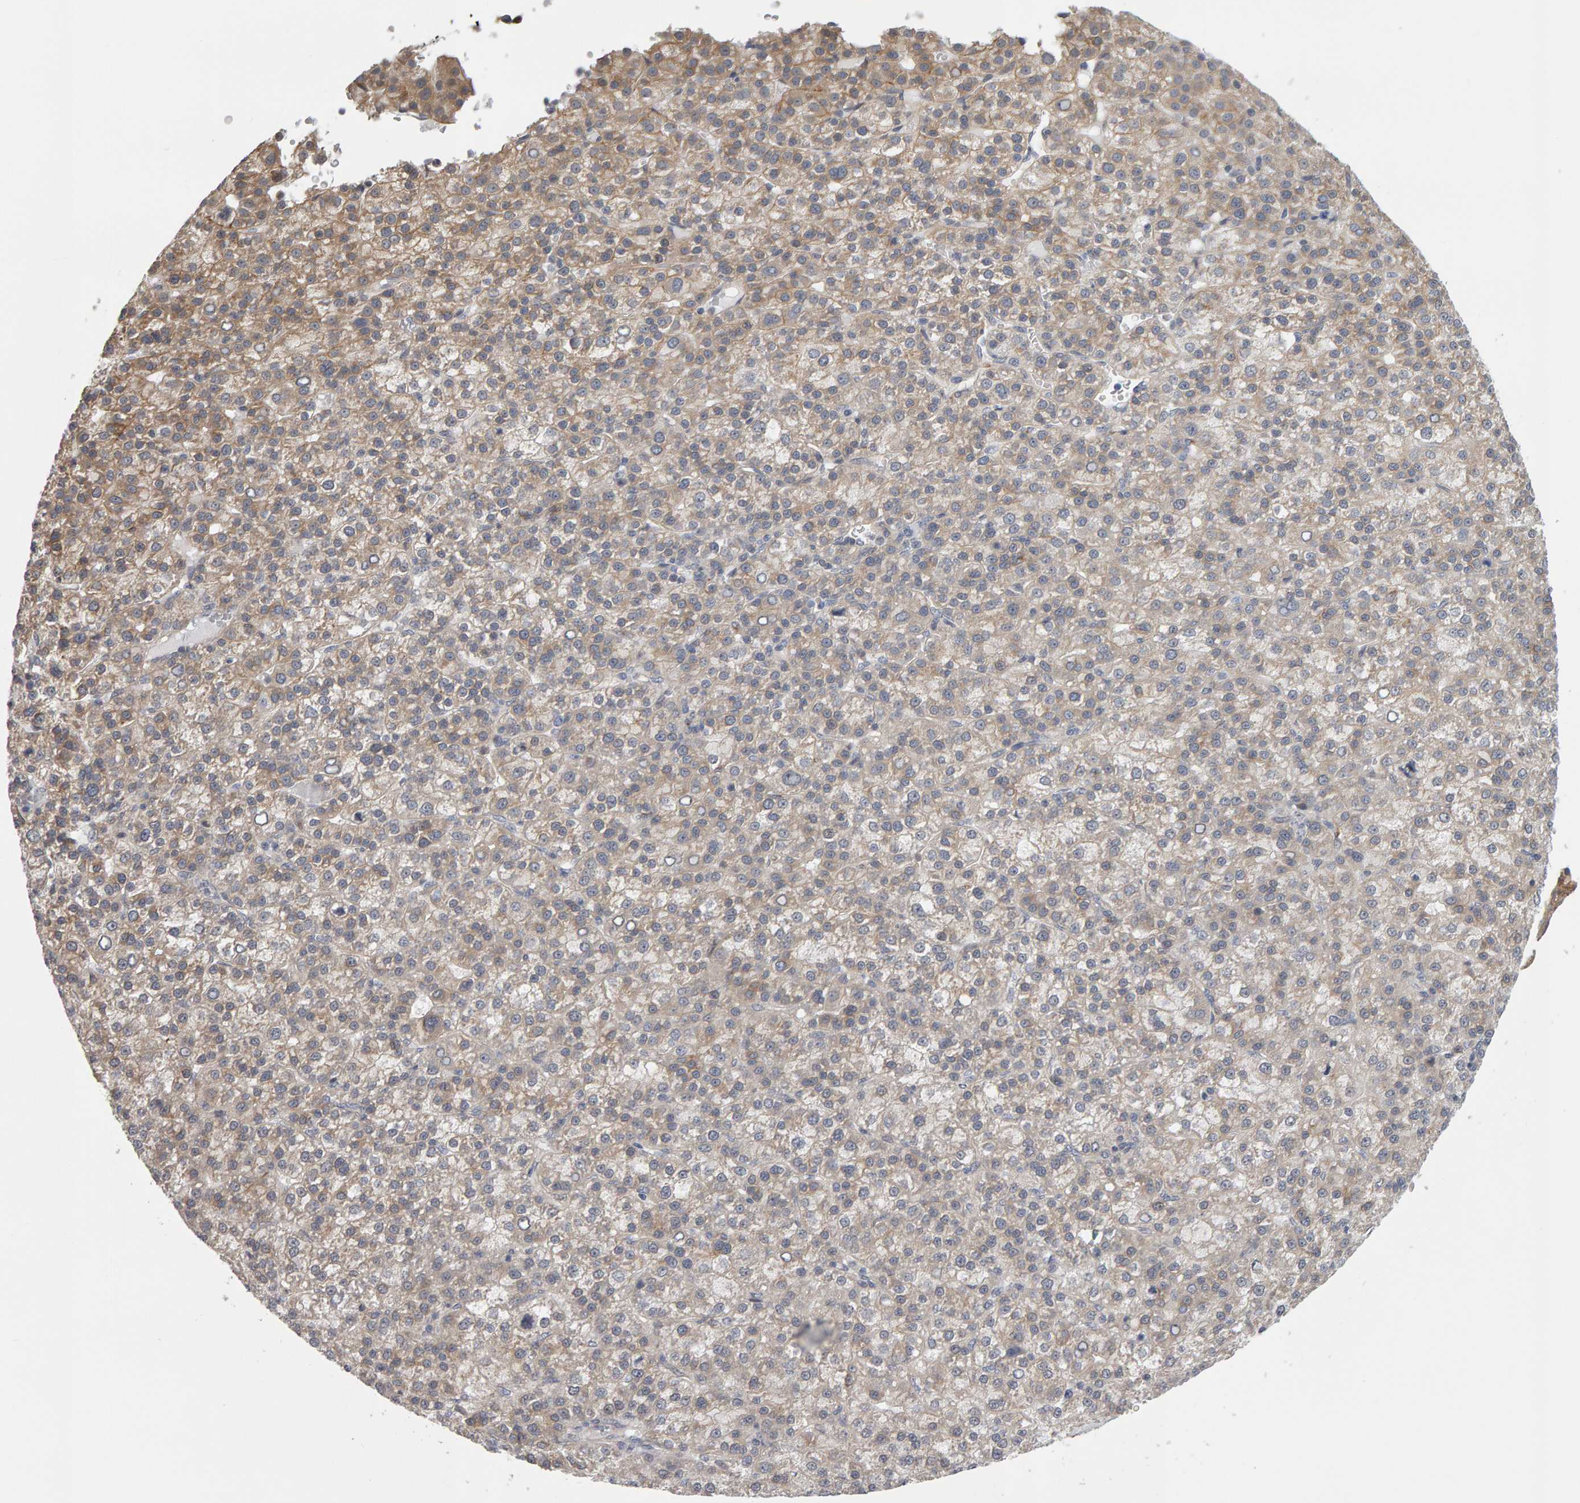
{"staining": {"intensity": "weak", "quantity": ">75%", "location": "cytoplasmic/membranous"}, "tissue": "liver cancer", "cell_type": "Tumor cells", "image_type": "cancer", "snomed": [{"axis": "morphology", "description": "Carcinoma, Hepatocellular, NOS"}, {"axis": "topography", "description": "Liver"}], "caption": "Liver cancer tissue displays weak cytoplasmic/membranous positivity in approximately >75% of tumor cells", "gene": "MSRA", "patient": {"sex": "female", "age": 58}}